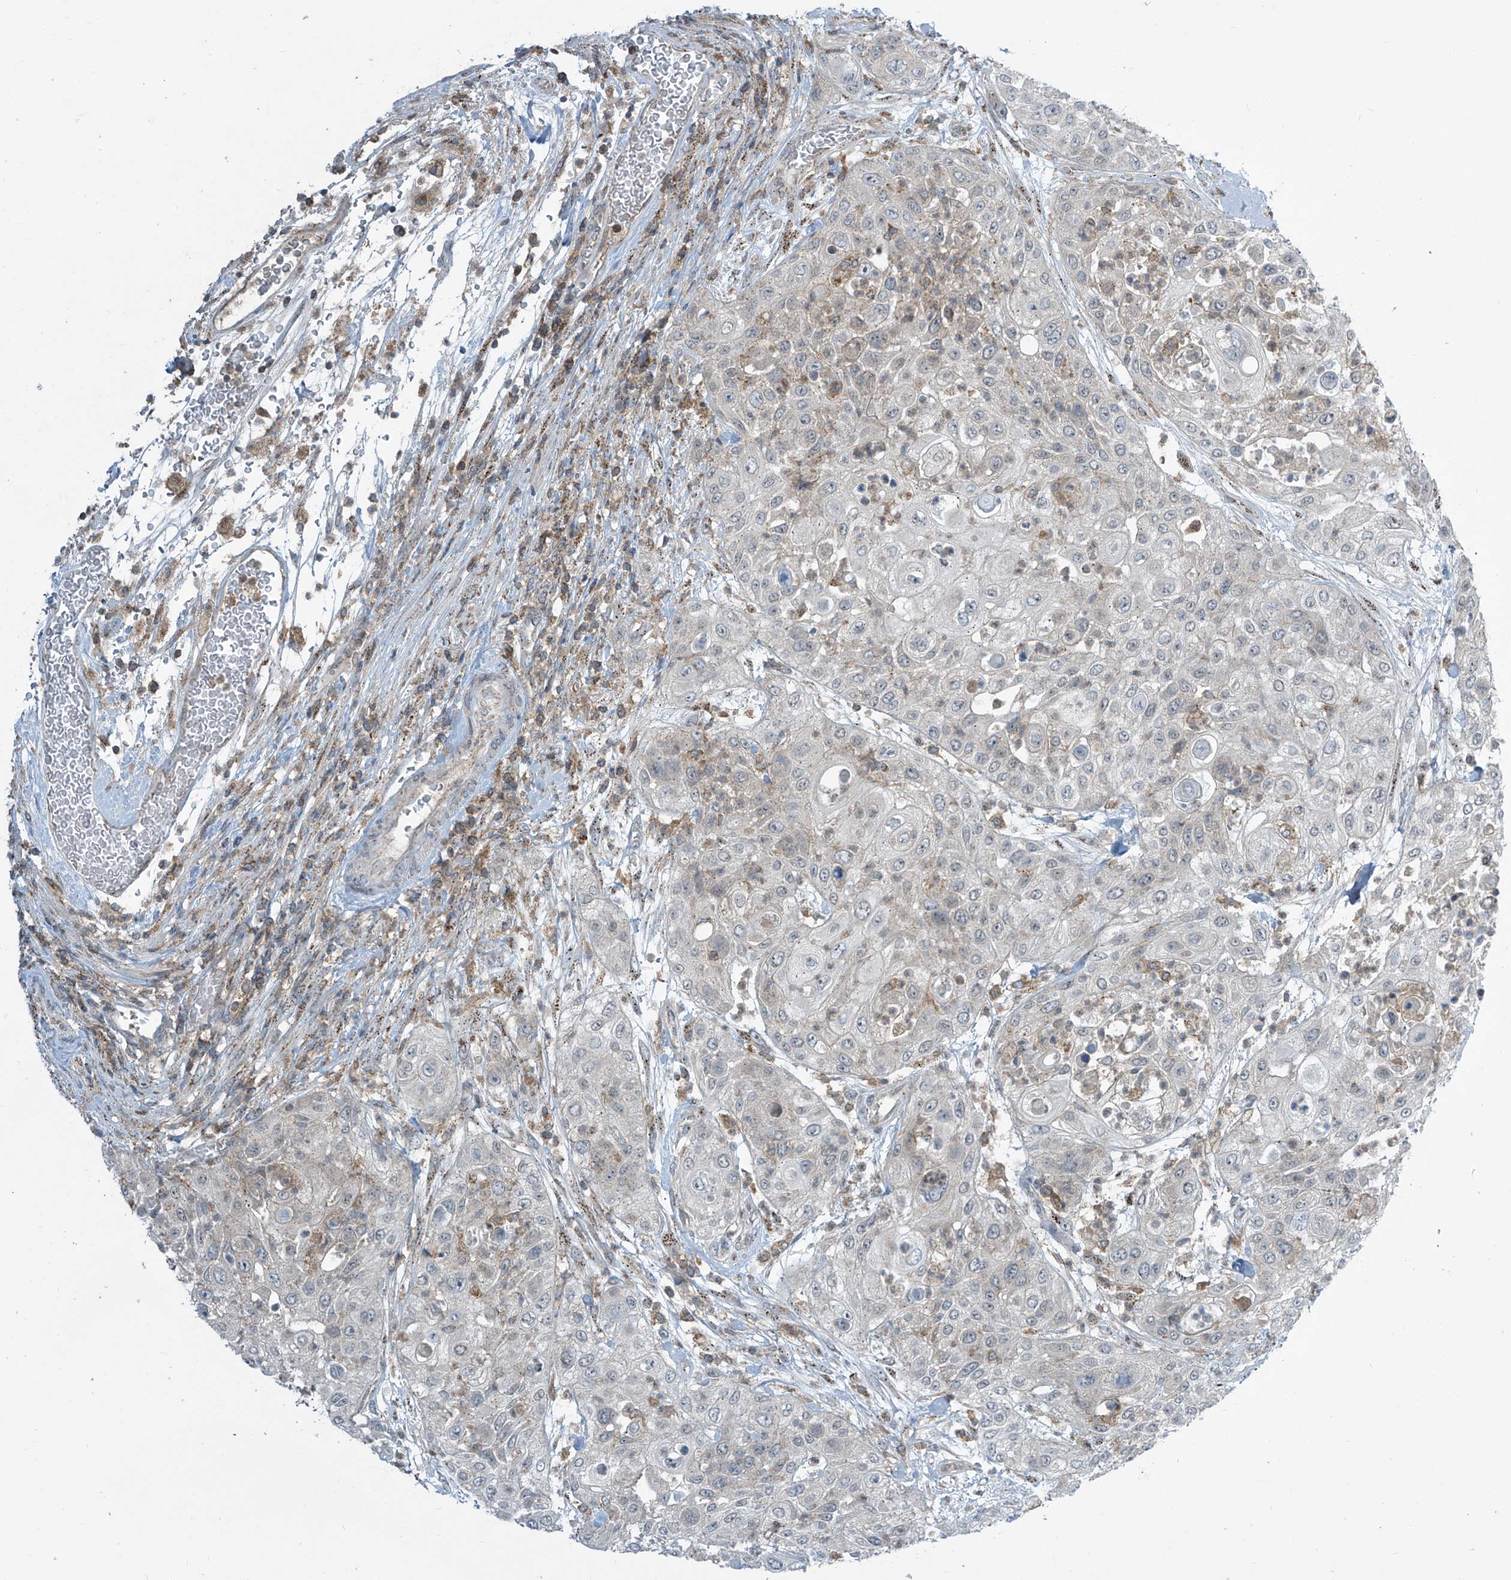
{"staining": {"intensity": "negative", "quantity": "none", "location": "none"}, "tissue": "urothelial cancer", "cell_type": "Tumor cells", "image_type": "cancer", "snomed": [{"axis": "morphology", "description": "Urothelial carcinoma, High grade"}, {"axis": "topography", "description": "Urinary bladder"}], "caption": "Immunohistochemical staining of high-grade urothelial carcinoma demonstrates no significant positivity in tumor cells.", "gene": "PARVG", "patient": {"sex": "female", "age": 79}}